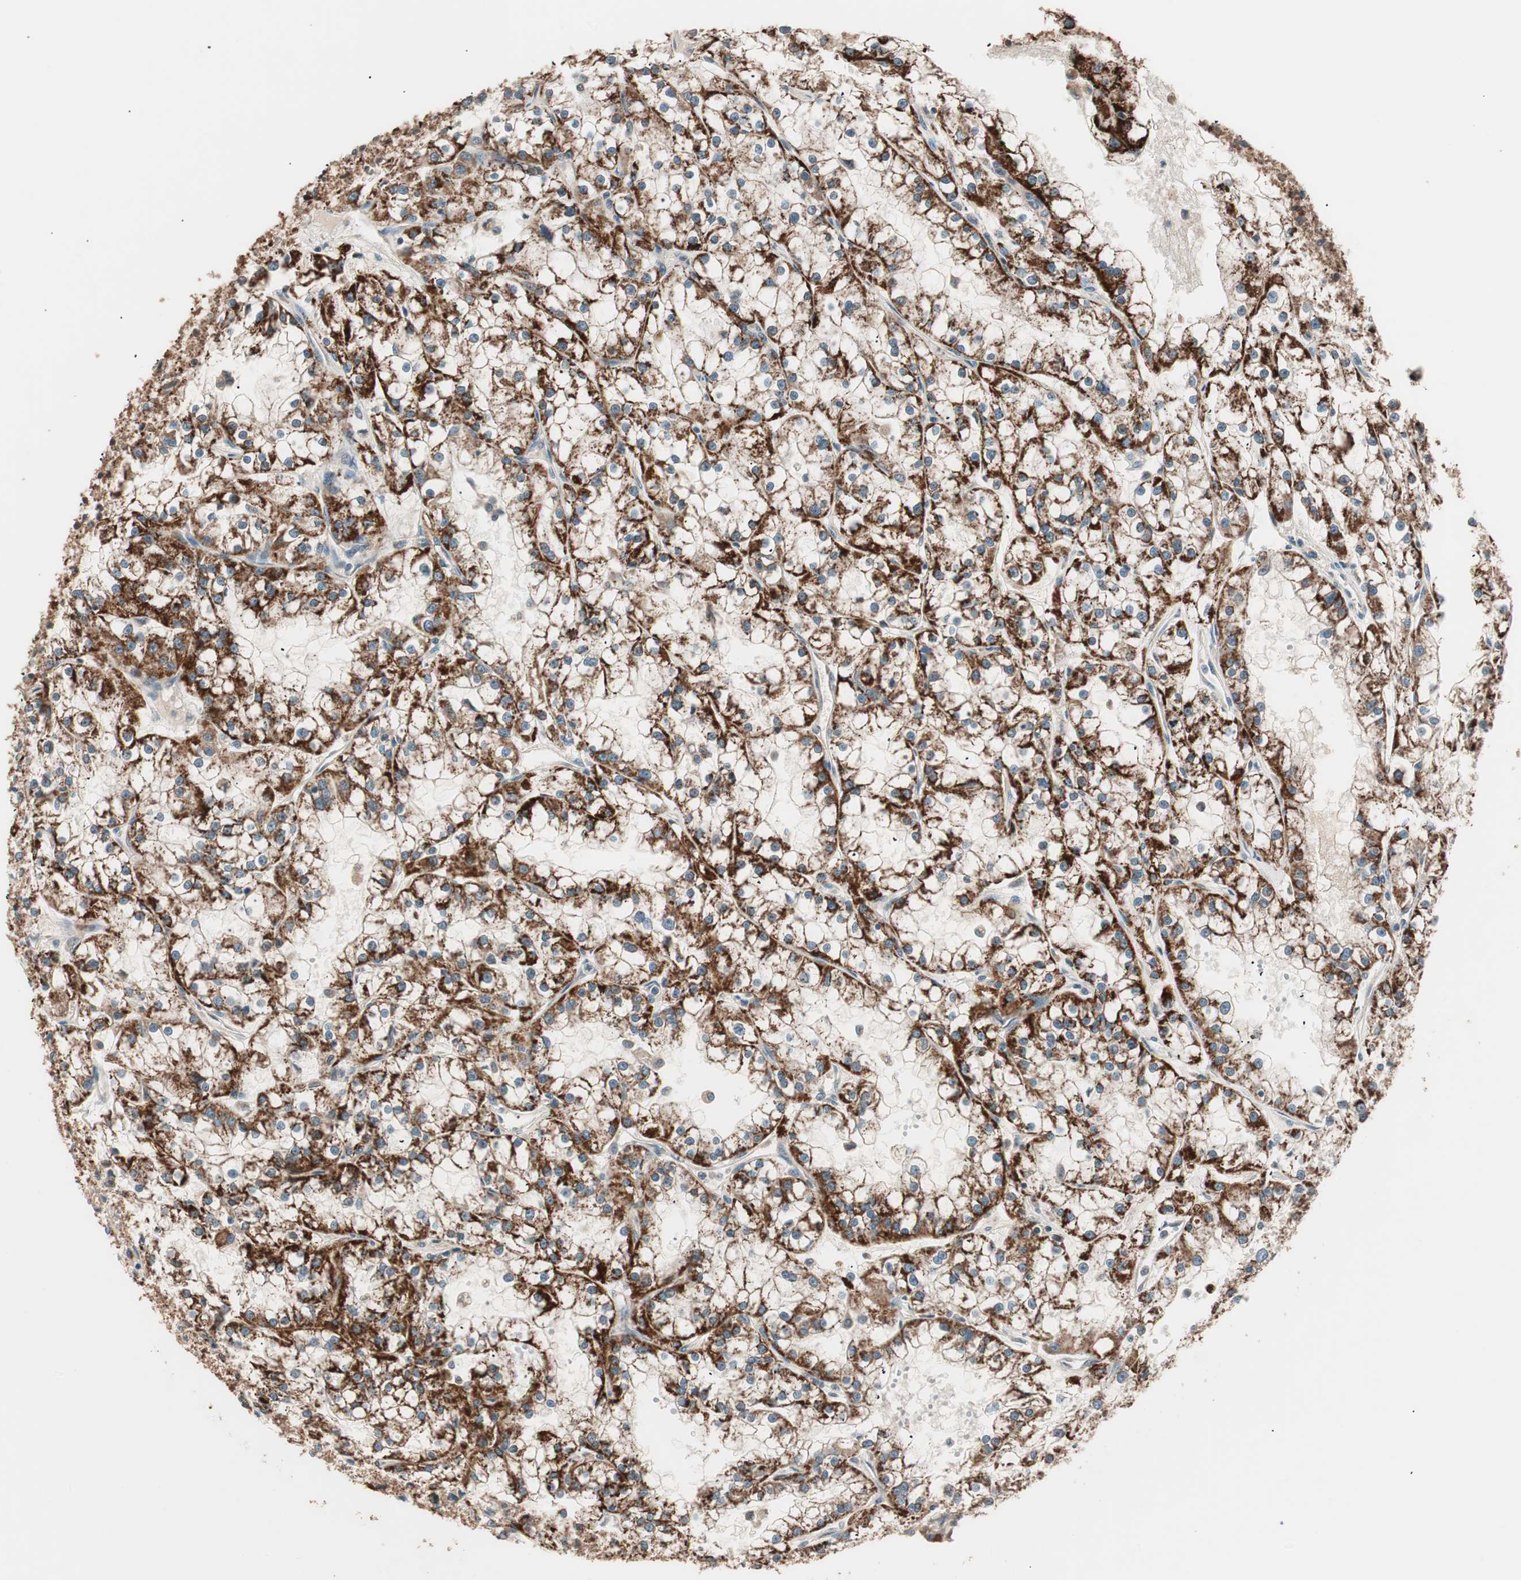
{"staining": {"intensity": "strong", "quantity": ">75%", "location": "cytoplasmic/membranous"}, "tissue": "renal cancer", "cell_type": "Tumor cells", "image_type": "cancer", "snomed": [{"axis": "morphology", "description": "Adenocarcinoma, NOS"}, {"axis": "topography", "description": "Kidney"}], "caption": "A brown stain labels strong cytoplasmic/membranous expression of a protein in human renal cancer tumor cells.", "gene": "NFRKB", "patient": {"sex": "female", "age": 52}}